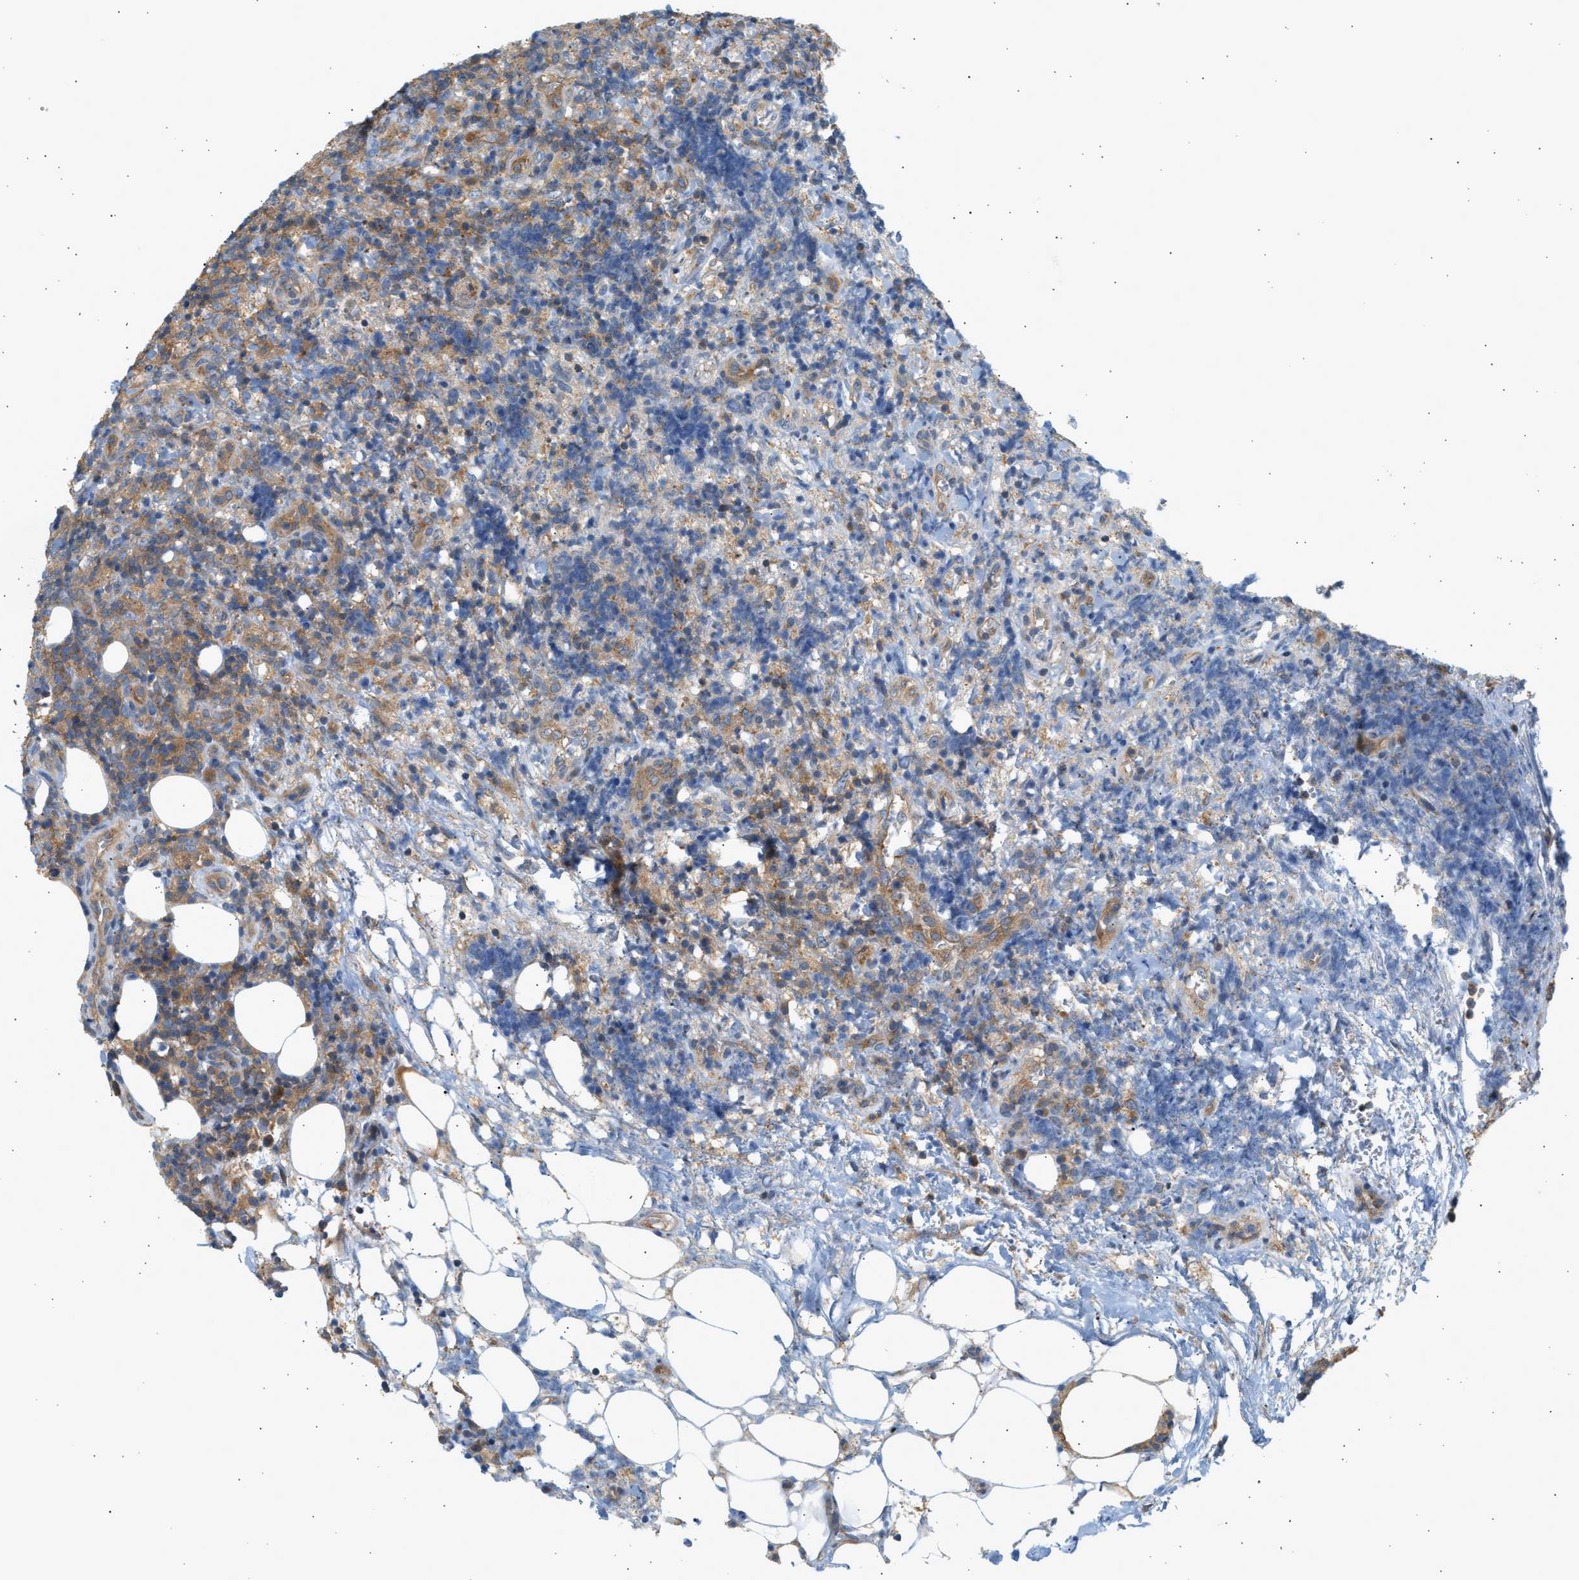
{"staining": {"intensity": "moderate", "quantity": "<25%", "location": "cytoplasmic/membranous"}, "tissue": "lymphoma", "cell_type": "Tumor cells", "image_type": "cancer", "snomed": [{"axis": "morphology", "description": "Malignant lymphoma, non-Hodgkin's type, High grade"}, {"axis": "topography", "description": "Lymph node"}], "caption": "Protein staining by immunohistochemistry (IHC) reveals moderate cytoplasmic/membranous expression in approximately <25% of tumor cells in lymphoma. Using DAB (3,3'-diaminobenzidine) (brown) and hematoxylin (blue) stains, captured at high magnification using brightfield microscopy.", "gene": "PAFAH1B1", "patient": {"sex": "female", "age": 76}}